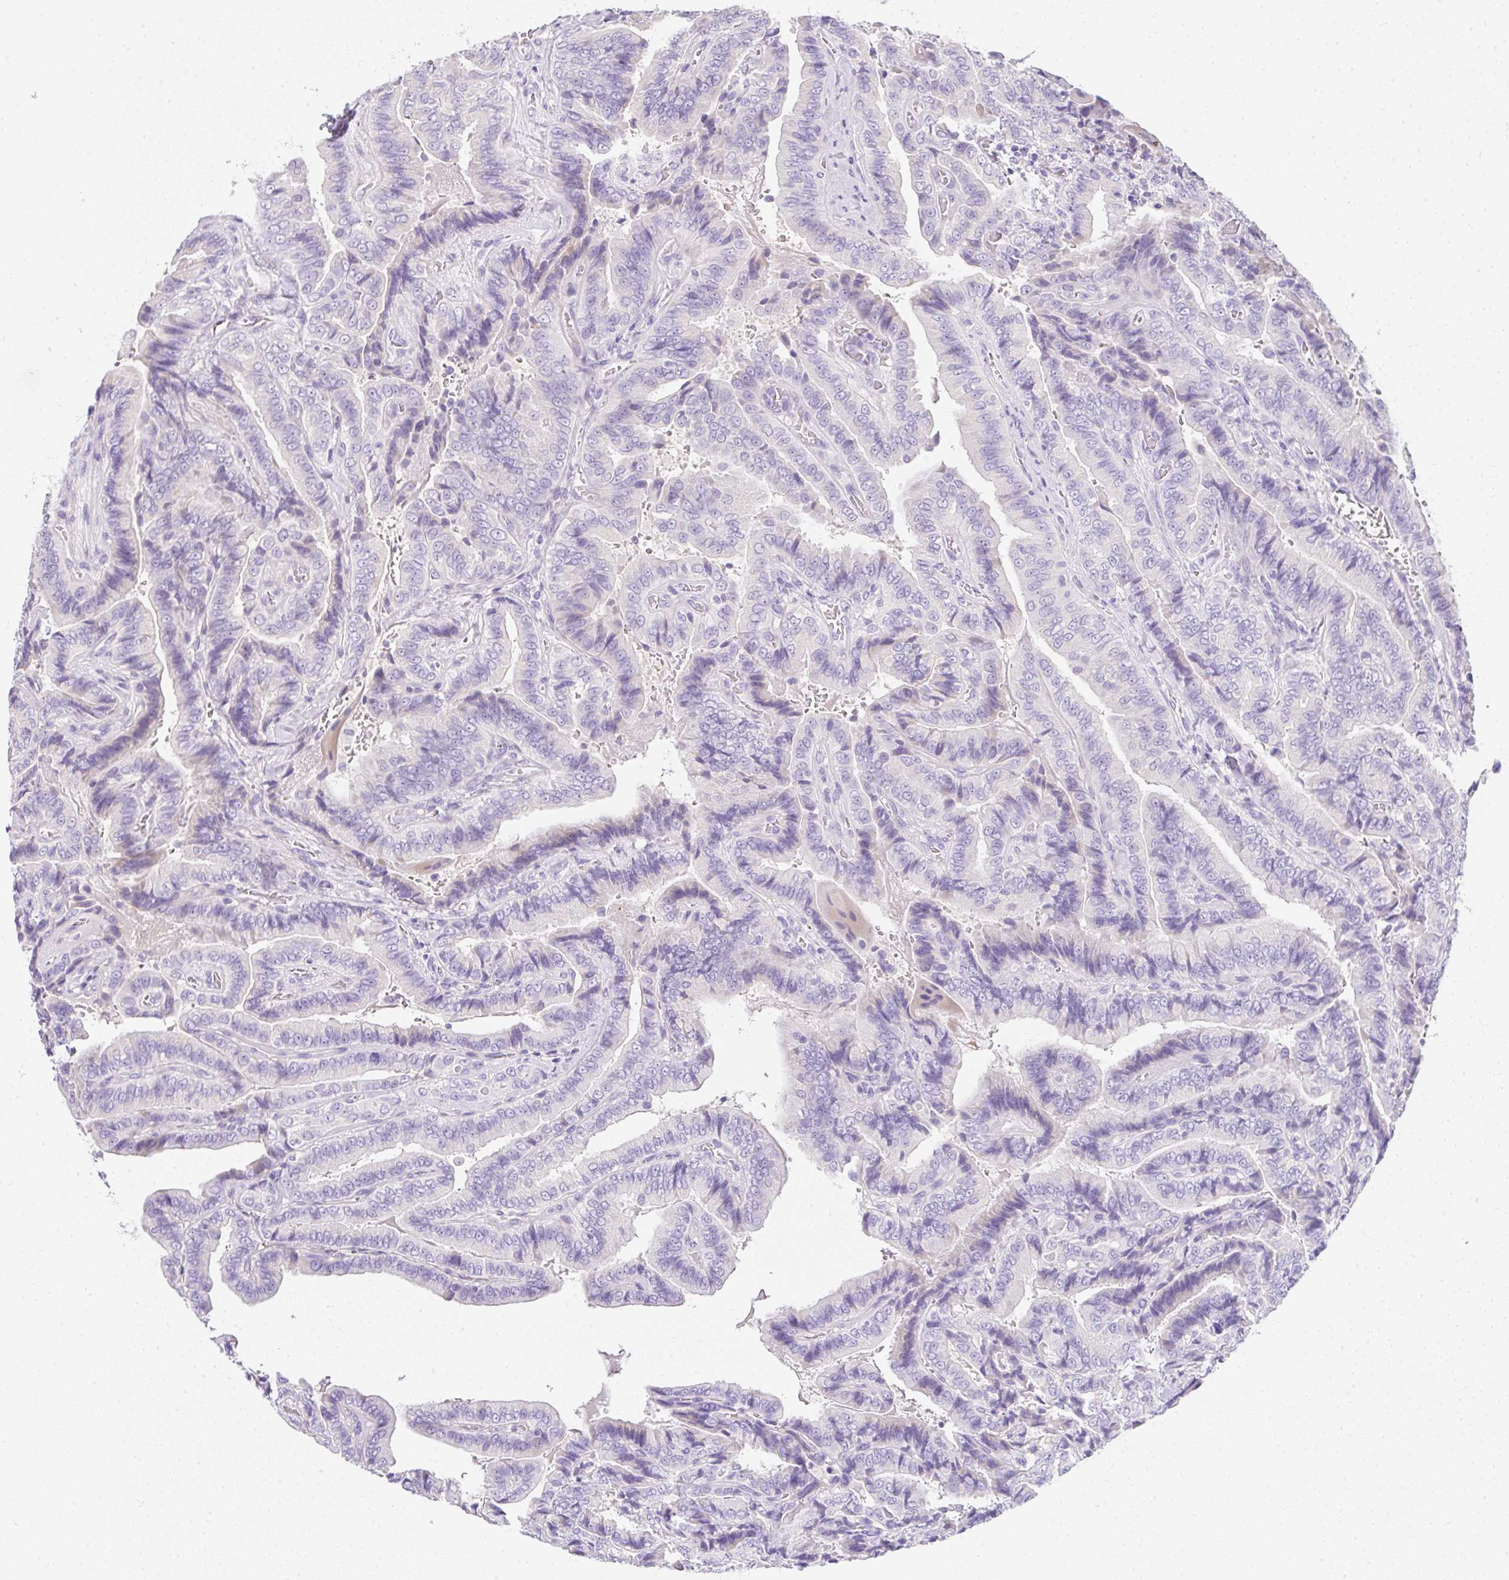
{"staining": {"intensity": "negative", "quantity": "none", "location": "none"}, "tissue": "thyroid cancer", "cell_type": "Tumor cells", "image_type": "cancer", "snomed": [{"axis": "morphology", "description": "Papillary adenocarcinoma, NOS"}, {"axis": "topography", "description": "Thyroid gland"}], "caption": "Immunohistochemistry micrograph of neoplastic tissue: thyroid cancer (papillary adenocarcinoma) stained with DAB reveals no significant protein staining in tumor cells.", "gene": "DTX4", "patient": {"sex": "male", "age": 61}}